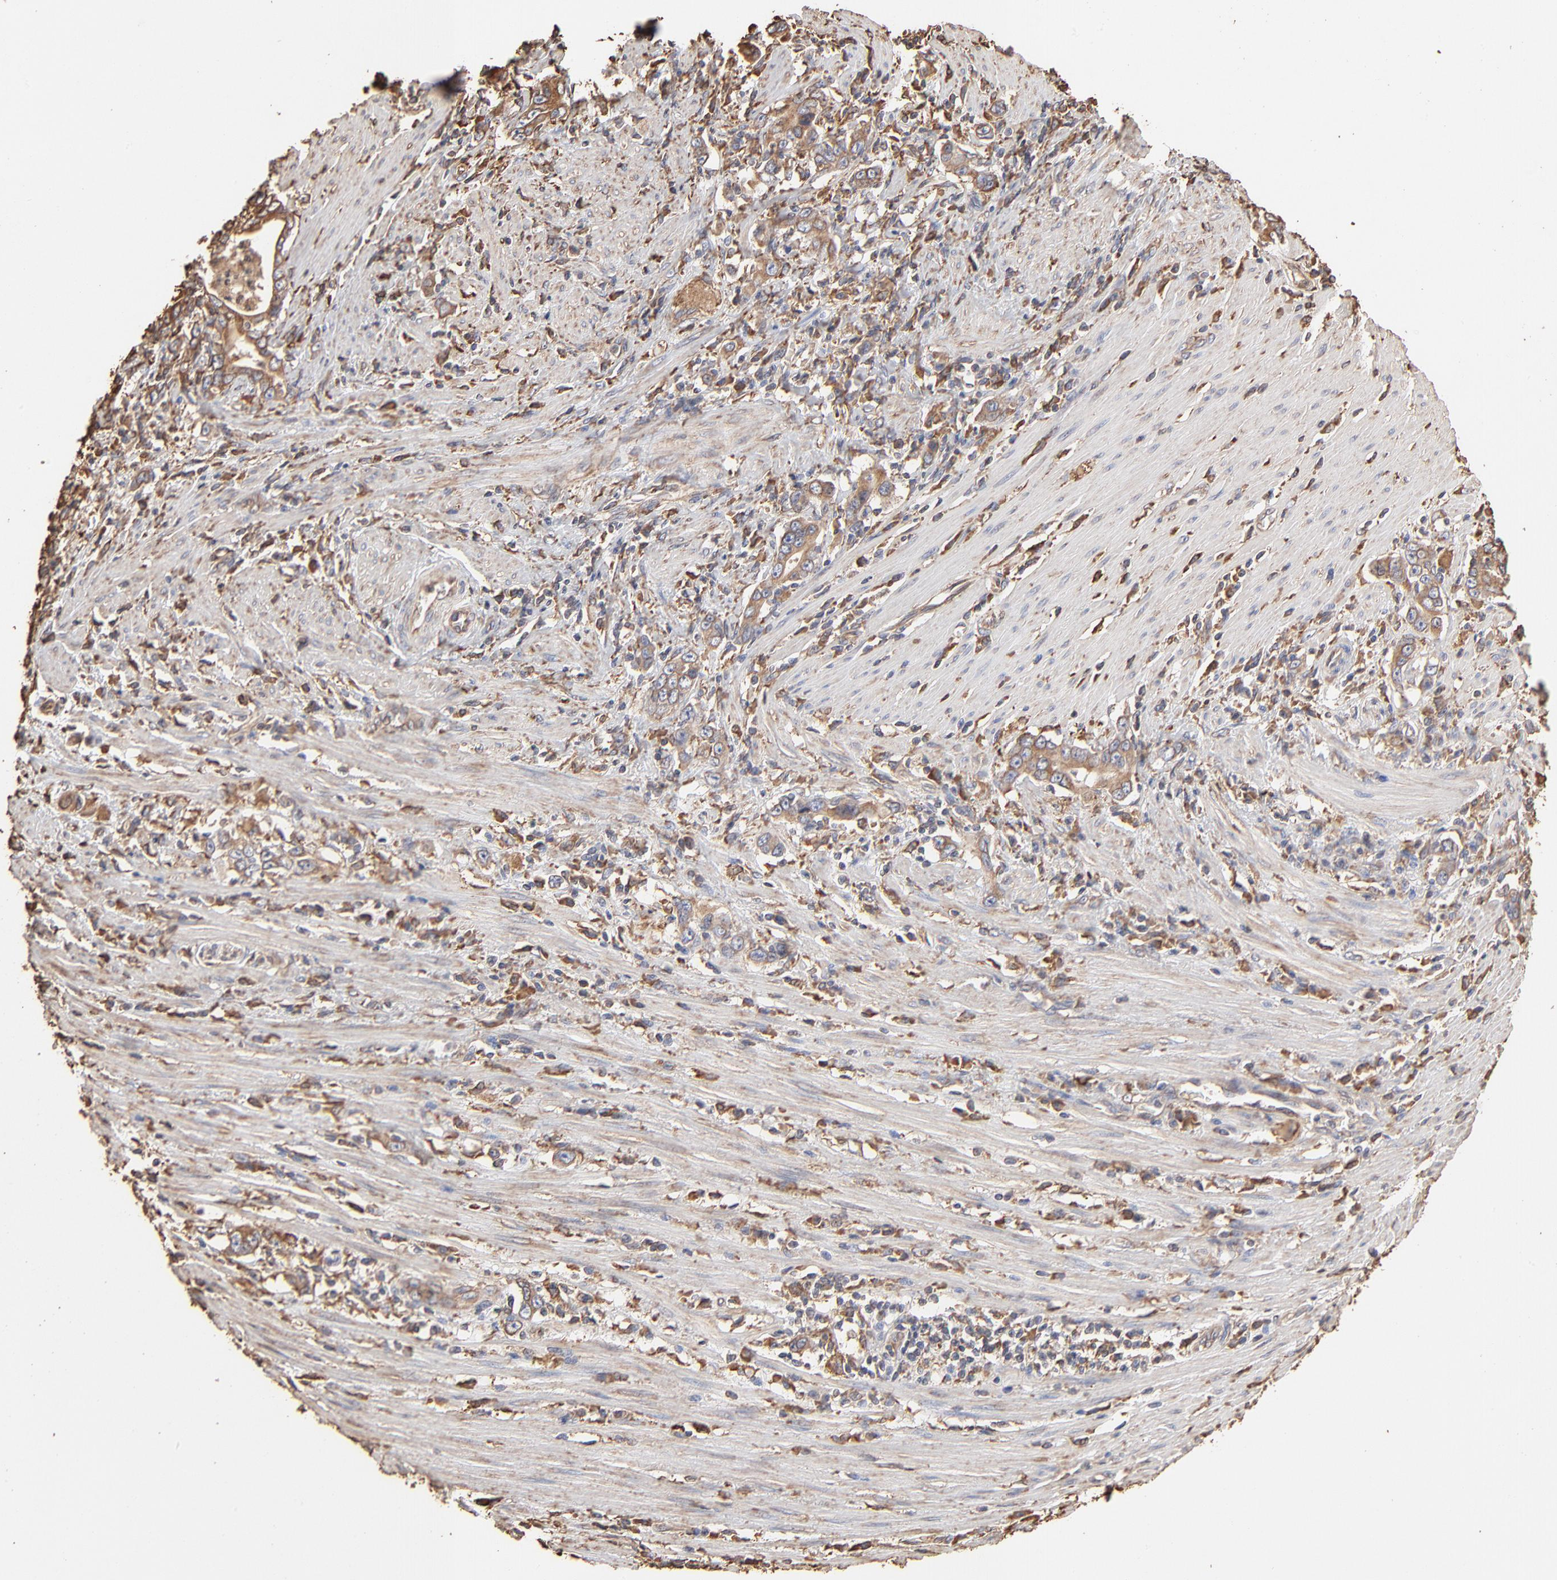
{"staining": {"intensity": "weak", "quantity": "25%-75%", "location": "cytoplasmic/membranous"}, "tissue": "stomach cancer", "cell_type": "Tumor cells", "image_type": "cancer", "snomed": [{"axis": "morphology", "description": "Adenocarcinoma, NOS"}, {"axis": "topography", "description": "Stomach, lower"}], "caption": "Human stomach cancer stained with a protein marker shows weak staining in tumor cells.", "gene": "PDIA3", "patient": {"sex": "female", "age": 72}}